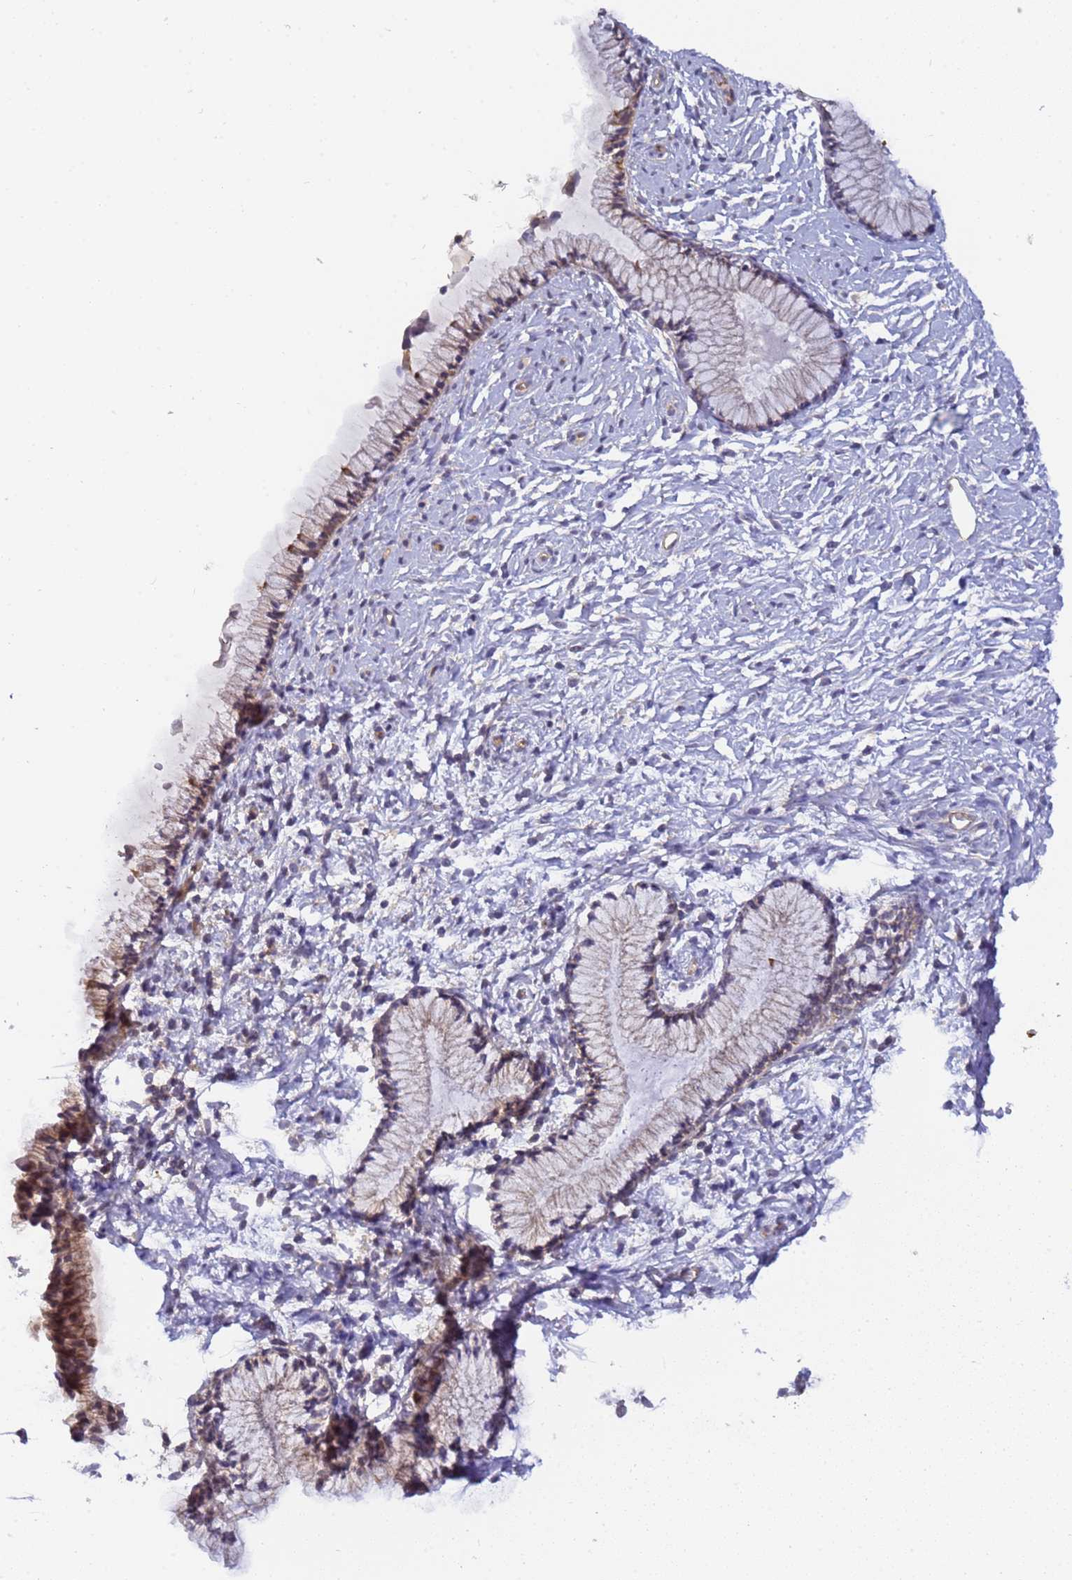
{"staining": {"intensity": "moderate", "quantity": "<25%", "location": "cytoplasmic/membranous,nuclear"}, "tissue": "cervix", "cell_type": "Glandular cells", "image_type": "normal", "snomed": [{"axis": "morphology", "description": "Normal tissue, NOS"}, {"axis": "topography", "description": "Cervix"}], "caption": "Cervix stained with immunohistochemistry (IHC) exhibits moderate cytoplasmic/membranous,nuclear positivity in about <25% of glandular cells.", "gene": "GON4L", "patient": {"sex": "female", "age": 33}}